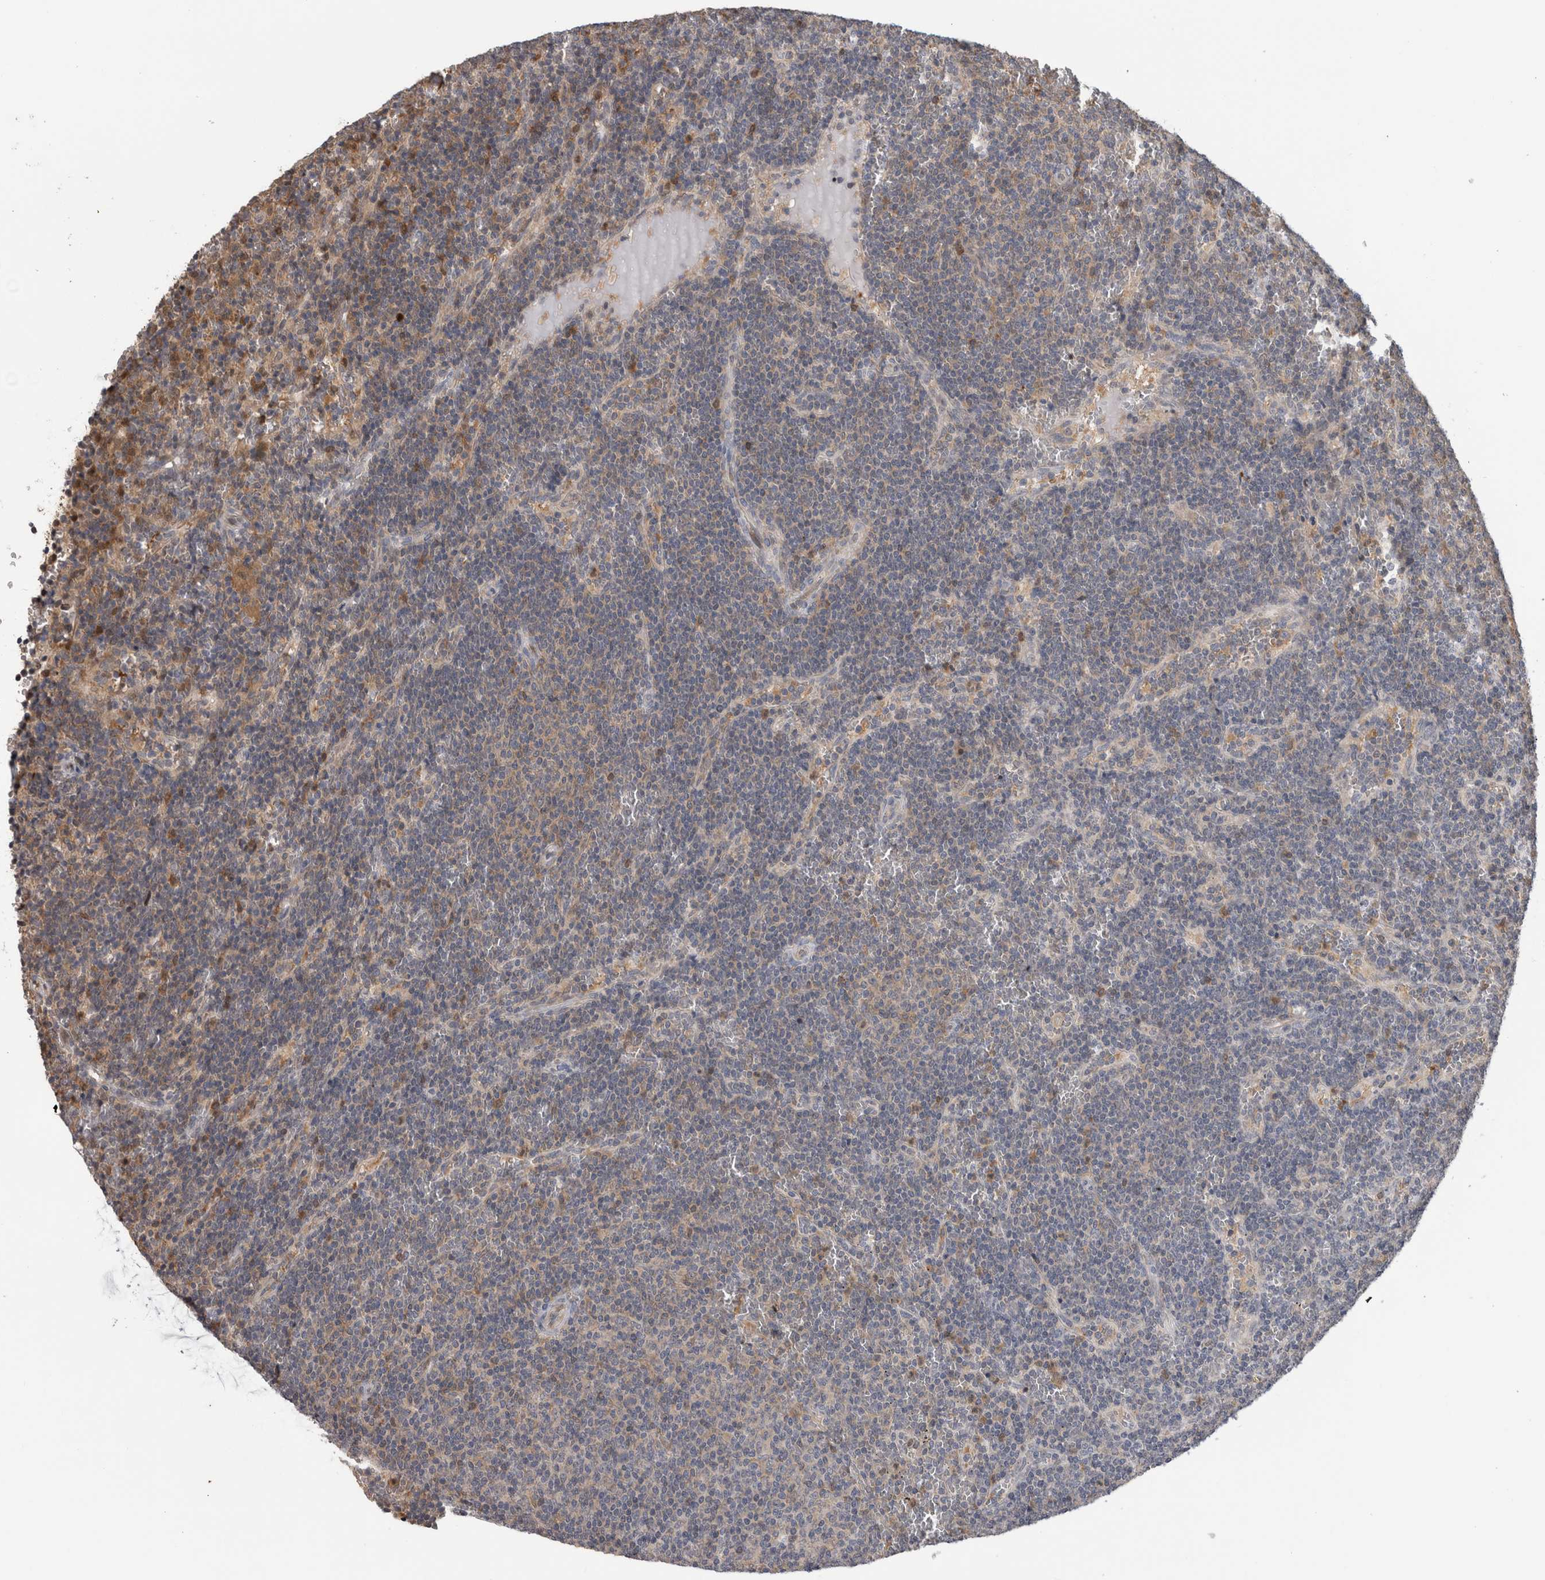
{"staining": {"intensity": "weak", "quantity": "<25%", "location": "cytoplasmic/membranous"}, "tissue": "lymphoma", "cell_type": "Tumor cells", "image_type": "cancer", "snomed": [{"axis": "morphology", "description": "Malignant lymphoma, non-Hodgkin's type, Low grade"}, {"axis": "topography", "description": "Spleen"}], "caption": "DAB (3,3'-diaminobenzidine) immunohistochemical staining of lymphoma reveals no significant expression in tumor cells.", "gene": "USH1G", "patient": {"sex": "female", "age": 50}}